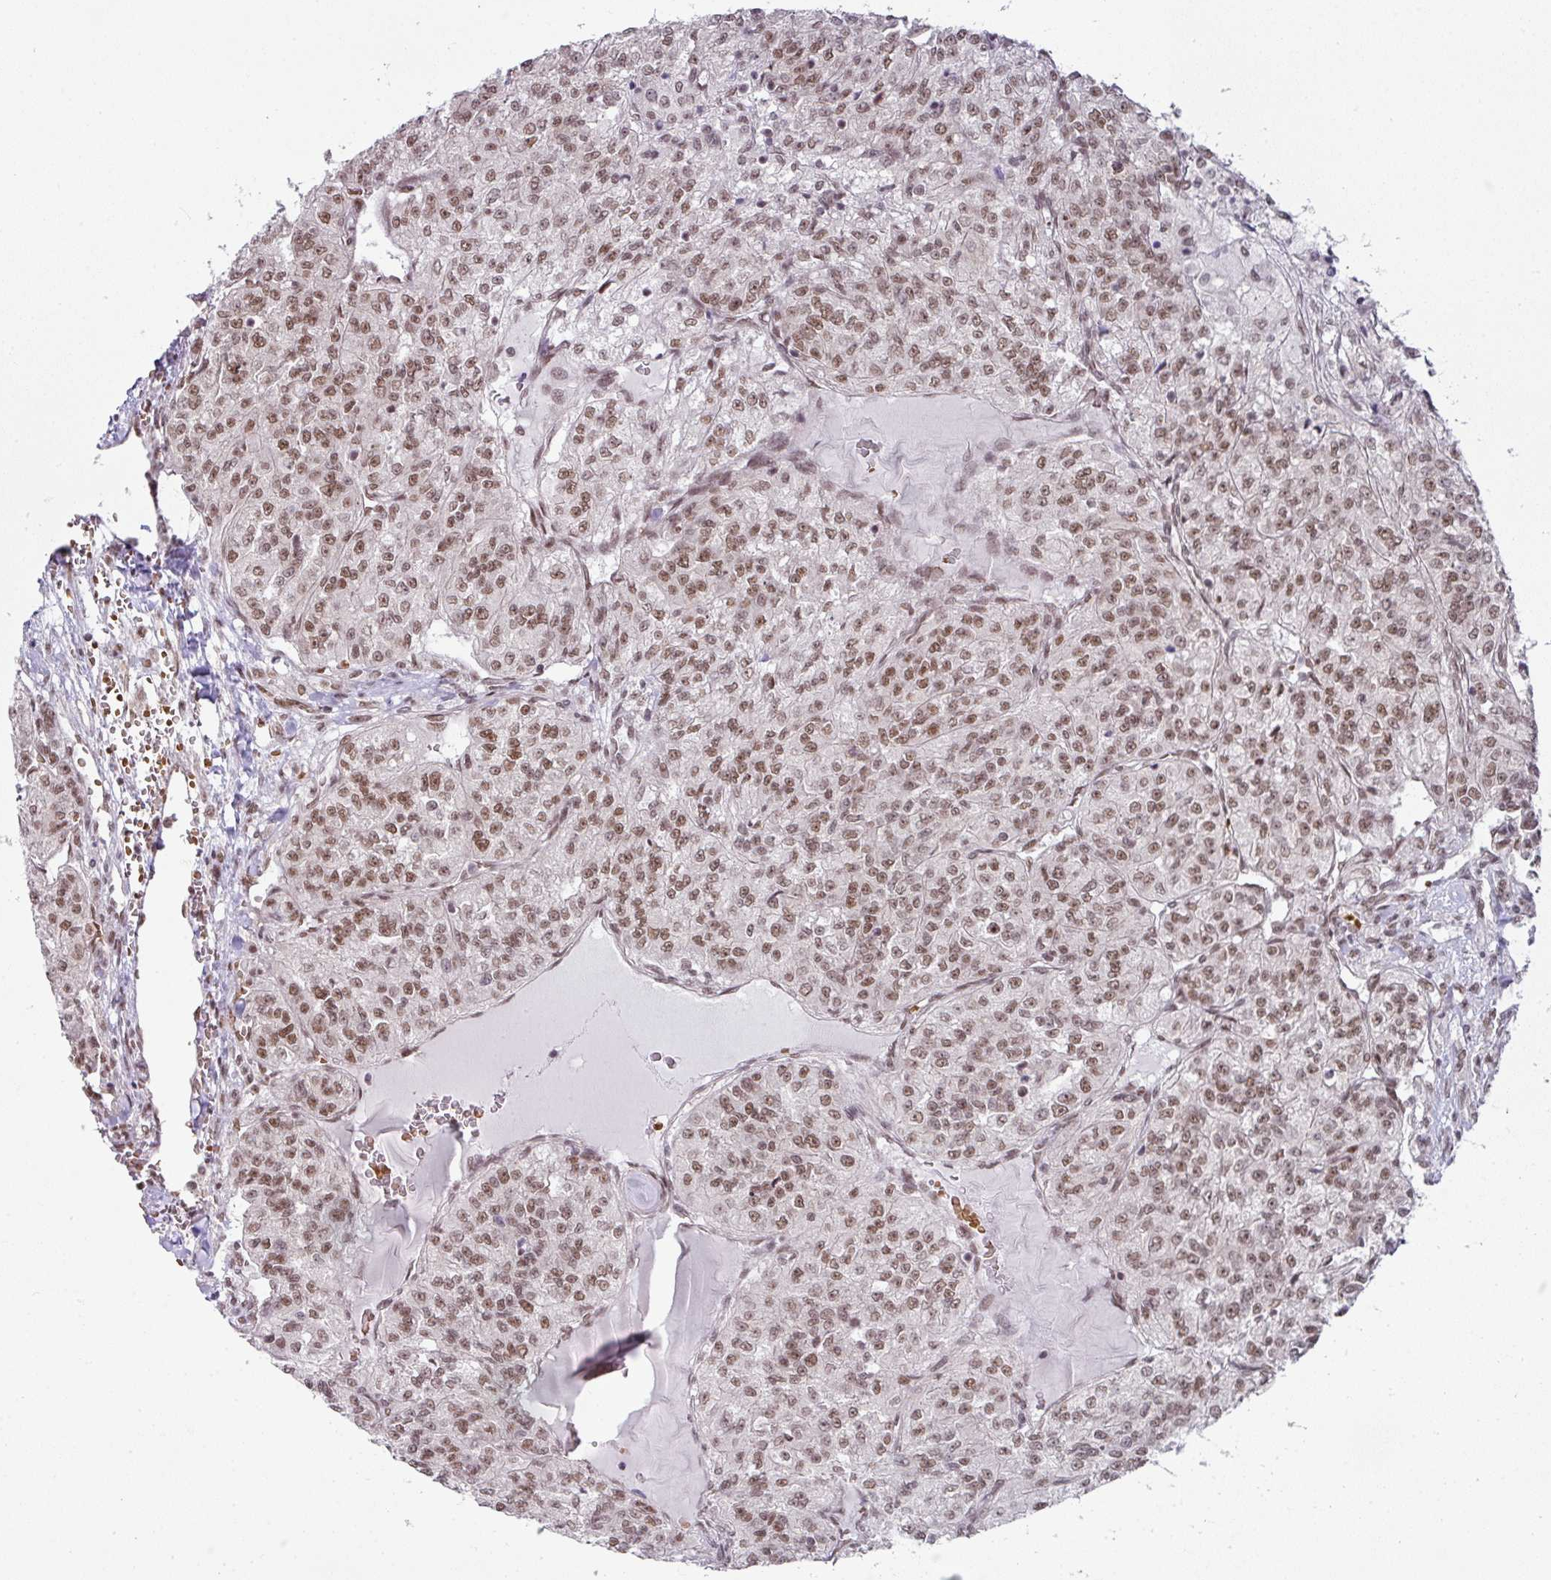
{"staining": {"intensity": "moderate", "quantity": "25%-75%", "location": "nuclear"}, "tissue": "renal cancer", "cell_type": "Tumor cells", "image_type": "cancer", "snomed": [{"axis": "morphology", "description": "Adenocarcinoma, NOS"}, {"axis": "topography", "description": "Kidney"}], "caption": "Protein positivity by IHC reveals moderate nuclear positivity in about 25%-75% of tumor cells in renal cancer (adenocarcinoma). Using DAB (3,3'-diaminobenzidine) (brown) and hematoxylin (blue) stains, captured at high magnification using brightfield microscopy.", "gene": "NCOA5", "patient": {"sex": "female", "age": 63}}